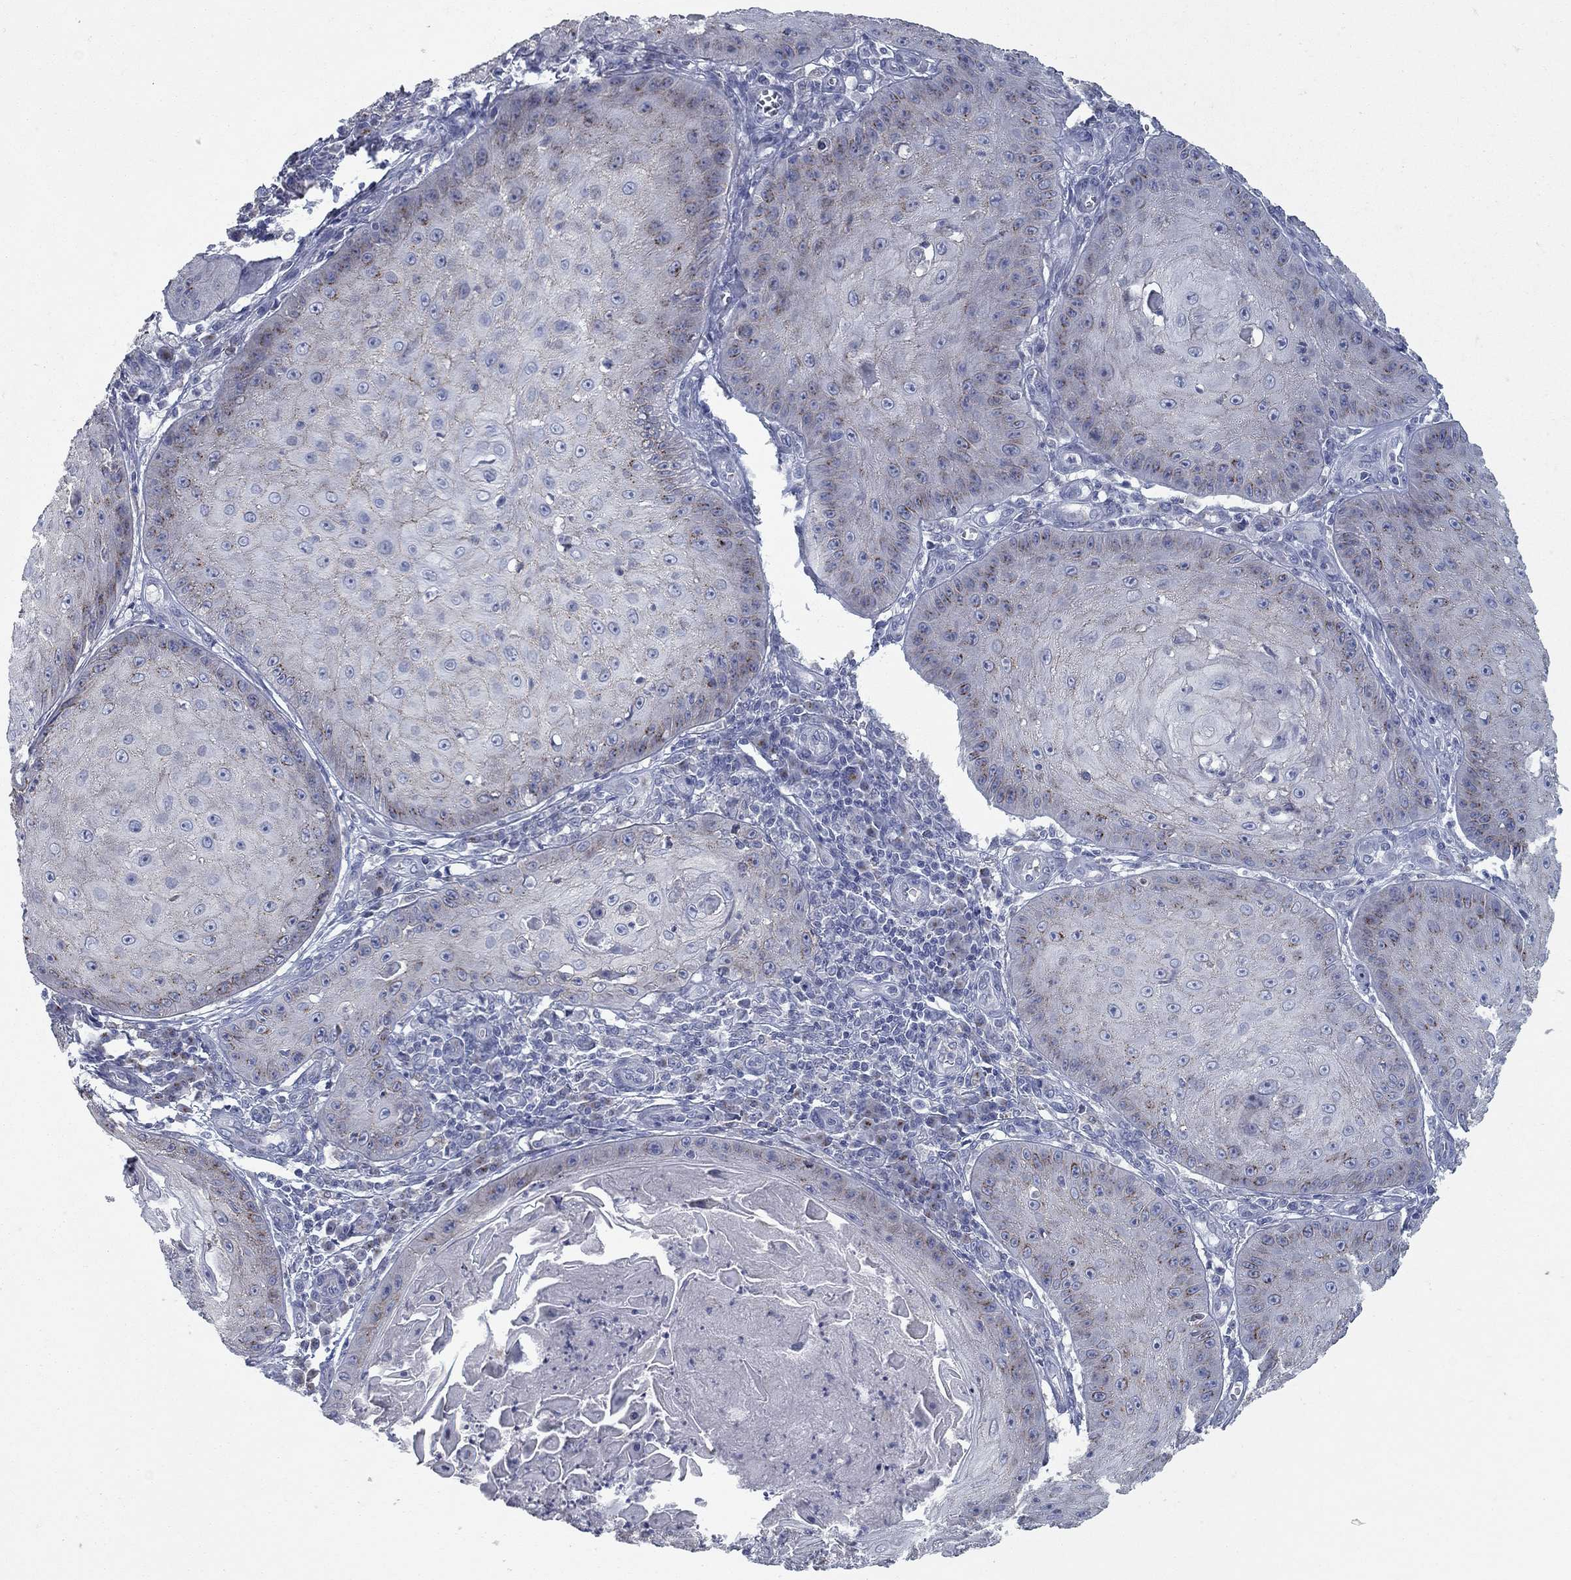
{"staining": {"intensity": "moderate", "quantity": "<25%", "location": "cytoplasmic/membranous"}, "tissue": "skin cancer", "cell_type": "Tumor cells", "image_type": "cancer", "snomed": [{"axis": "morphology", "description": "Squamous cell carcinoma, NOS"}, {"axis": "topography", "description": "Skin"}], "caption": "Human skin squamous cell carcinoma stained with a brown dye reveals moderate cytoplasmic/membranous positive expression in approximately <25% of tumor cells.", "gene": "KIAA0319L", "patient": {"sex": "male", "age": 70}}